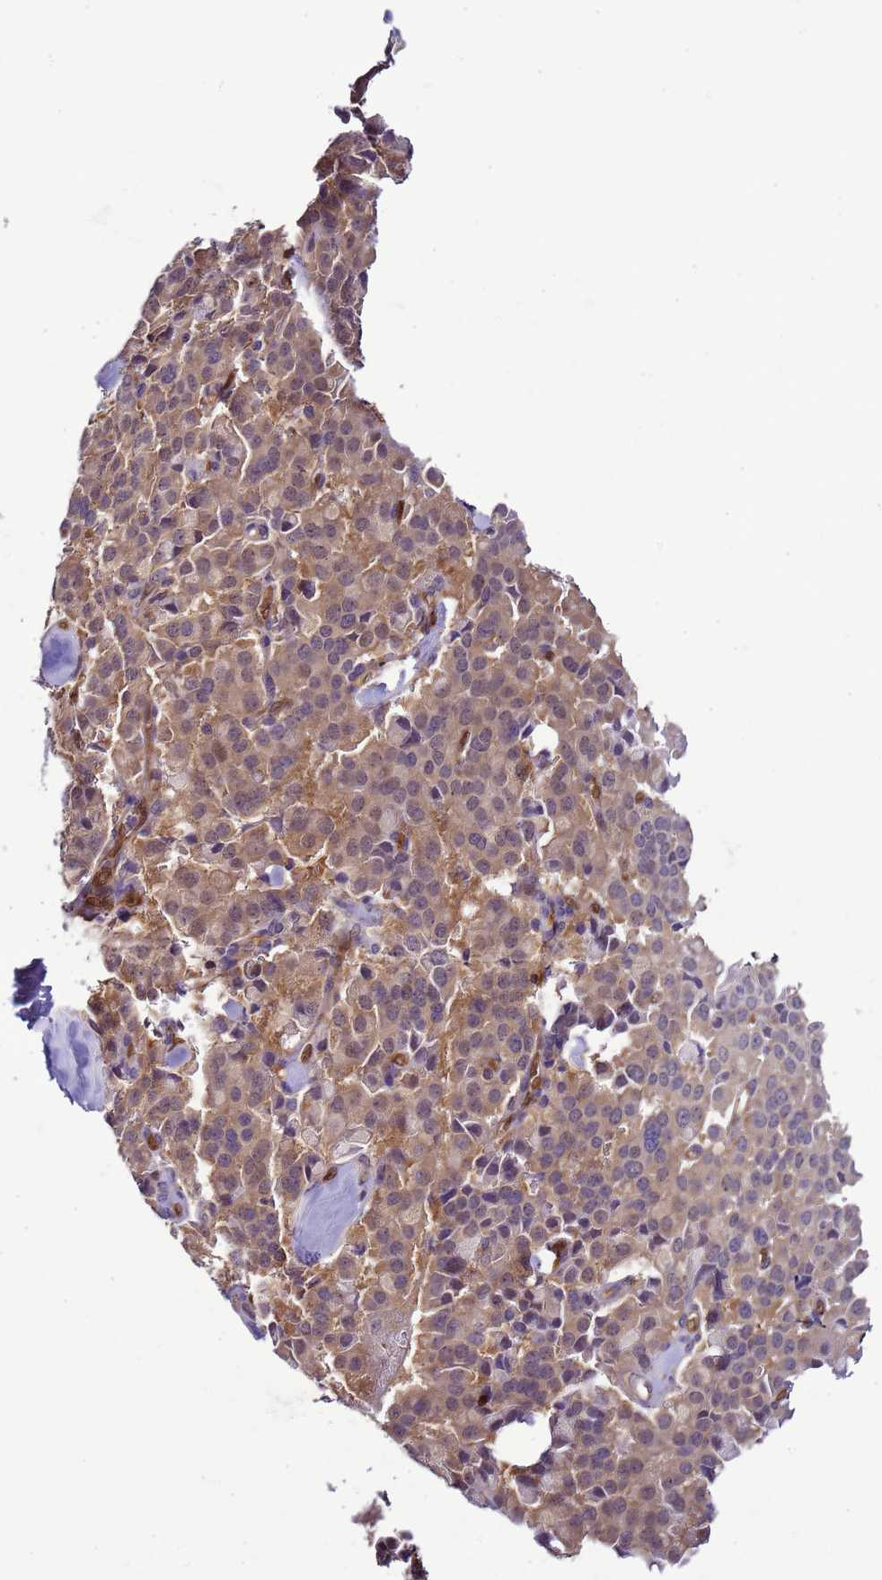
{"staining": {"intensity": "moderate", "quantity": ">75%", "location": "cytoplasmic/membranous"}, "tissue": "pancreatic cancer", "cell_type": "Tumor cells", "image_type": "cancer", "snomed": [{"axis": "morphology", "description": "Adenocarcinoma, NOS"}, {"axis": "topography", "description": "Pancreas"}], "caption": "About >75% of tumor cells in human adenocarcinoma (pancreatic) show moderate cytoplasmic/membranous protein positivity as visualized by brown immunohistochemical staining.", "gene": "DDI2", "patient": {"sex": "male", "age": 65}}